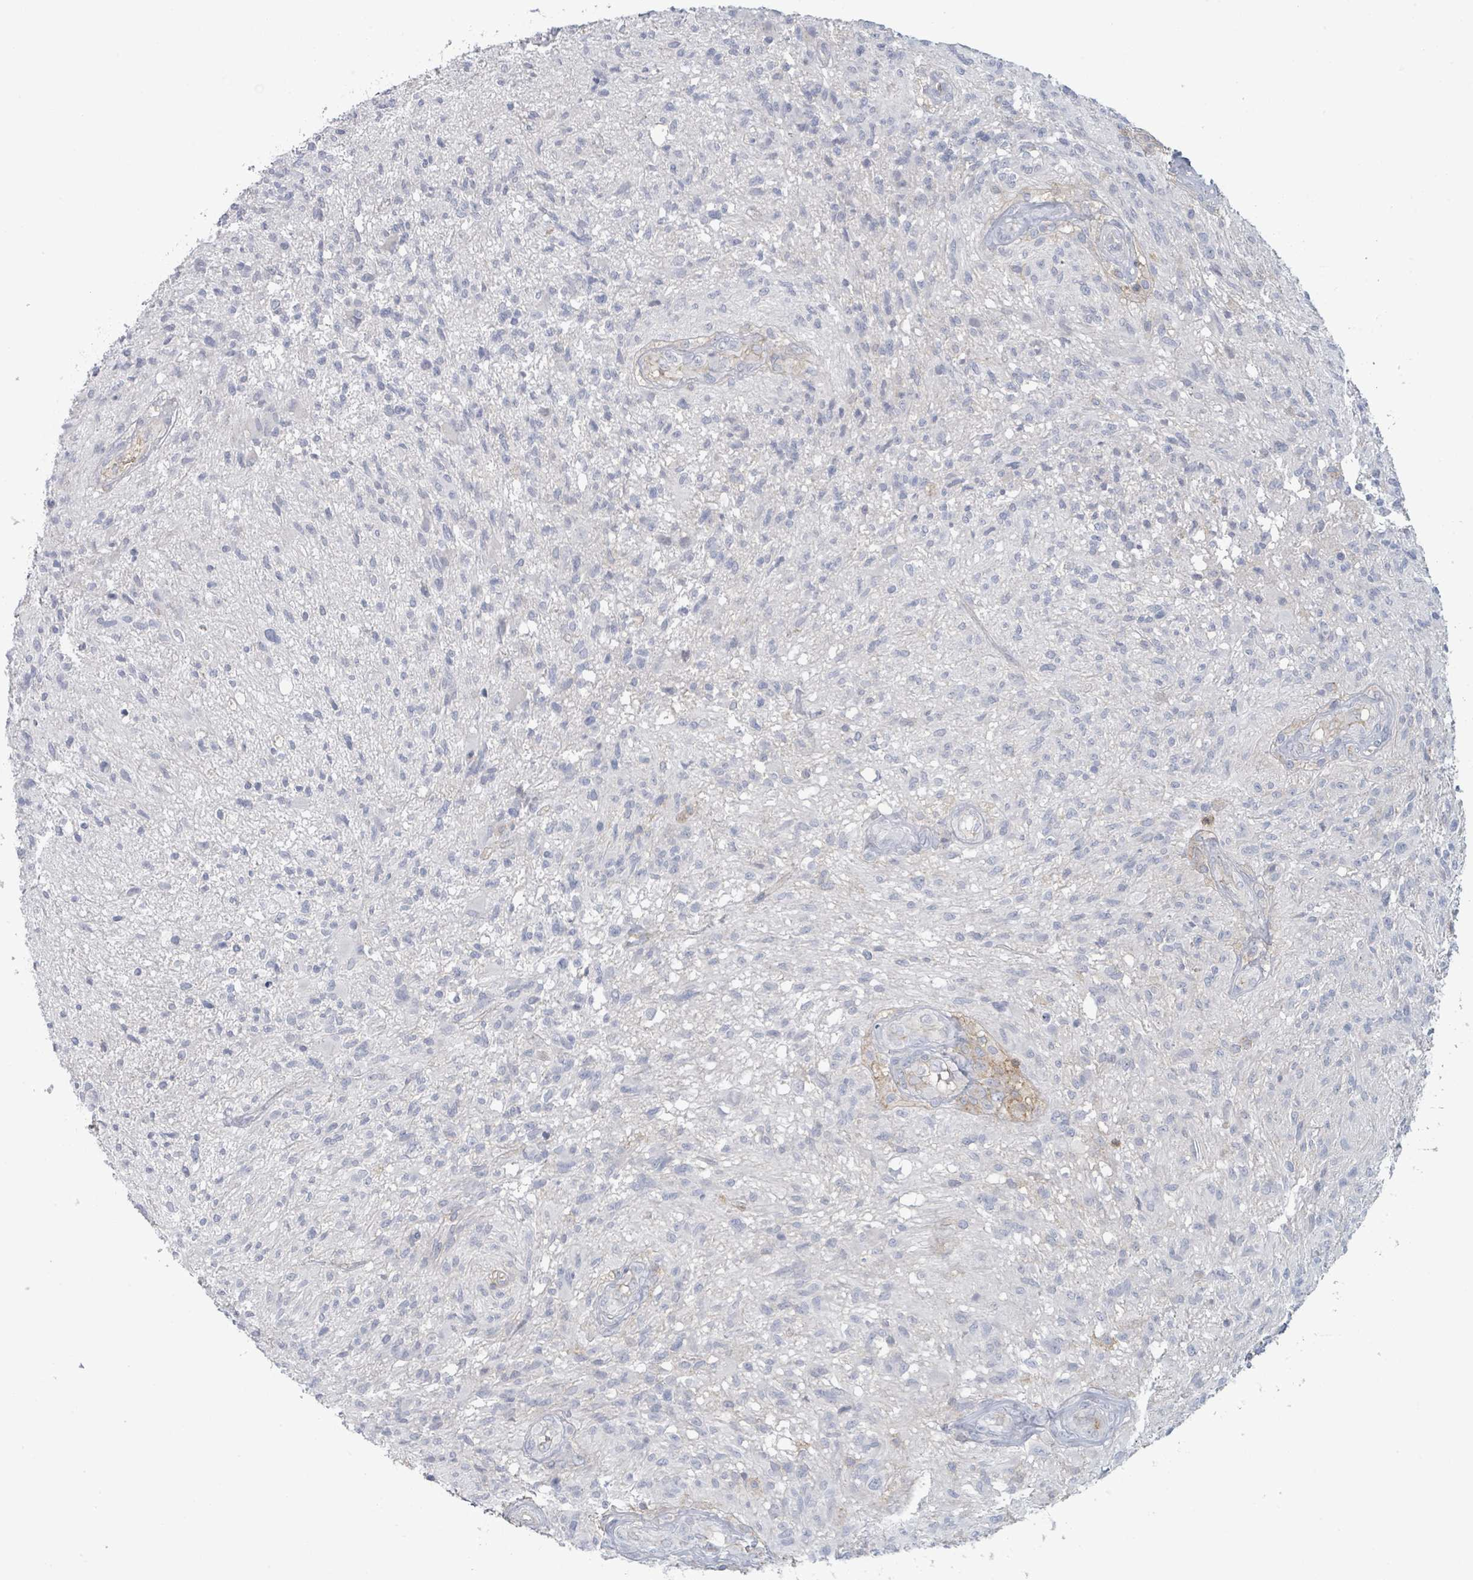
{"staining": {"intensity": "negative", "quantity": "none", "location": "none"}, "tissue": "glioma", "cell_type": "Tumor cells", "image_type": "cancer", "snomed": [{"axis": "morphology", "description": "Glioma, malignant, High grade"}, {"axis": "topography", "description": "Brain"}], "caption": "Histopathology image shows no protein positivity in tumor cells of malignant high-grade glioma tissue. Nuclei are stained in blue.", "gene": "TNFRSF14", "patient": {"sex": "male", "age": 56}}